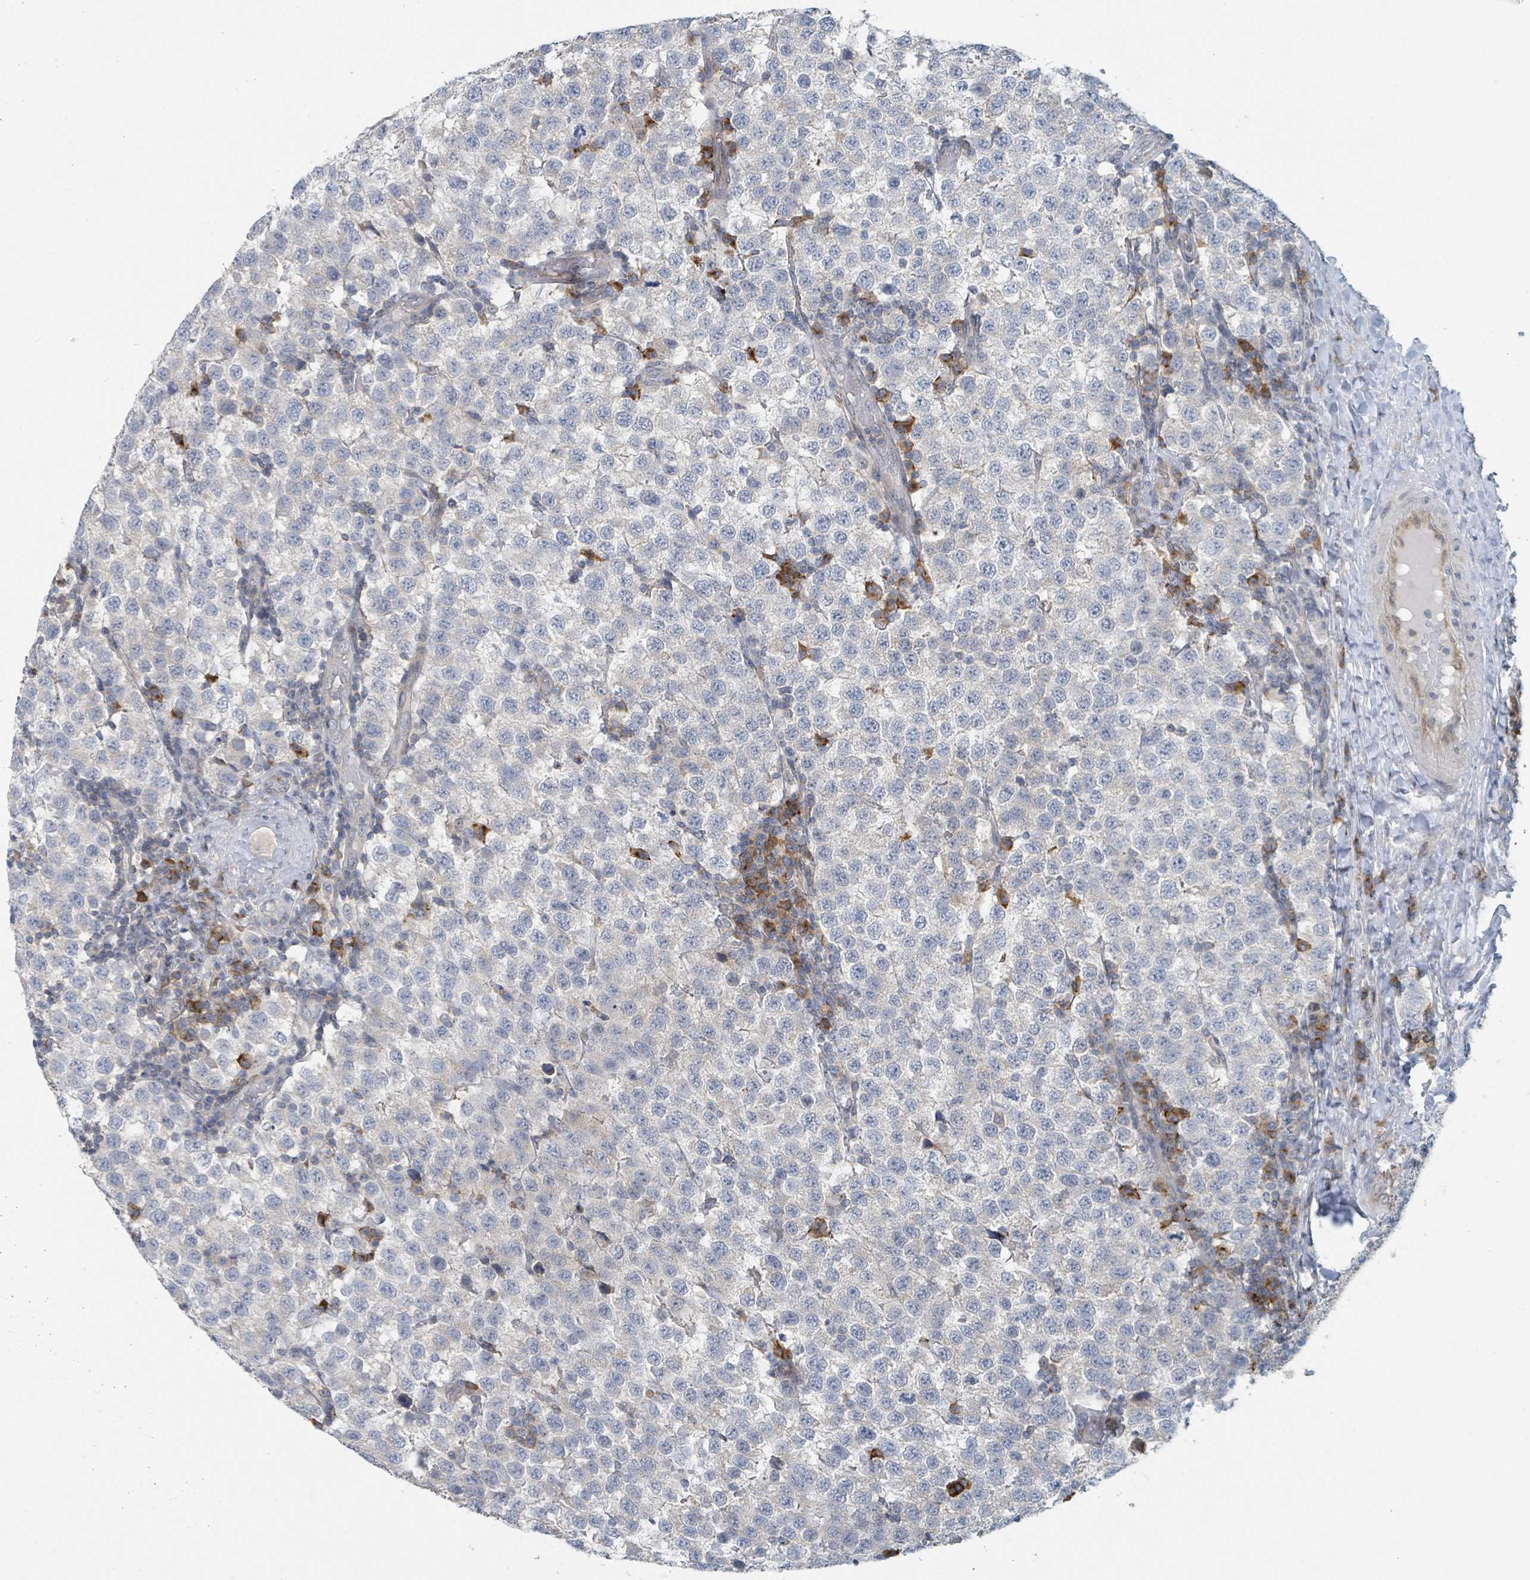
{"staining": {"intensity": "negative", "quantity": "none", "location": "none"}, "tissue": "testis cancer", "cell_type": "Tumor cells", "image_type": "cancer", "snomed": [{"axis": "morphology", "description": "Seminoma, NOS"}, {"axis": "topography", "description": "Testis"}], "caption": "IHC histopathology image of neoplastic tissue: human testis seminoma stained with DAB (3,3'-diaminobenzidine) exhibits no significant protein positivity in tumor cells.", "gene": "ANKRD55", "patient": {"sex": "male", "age": 34}}